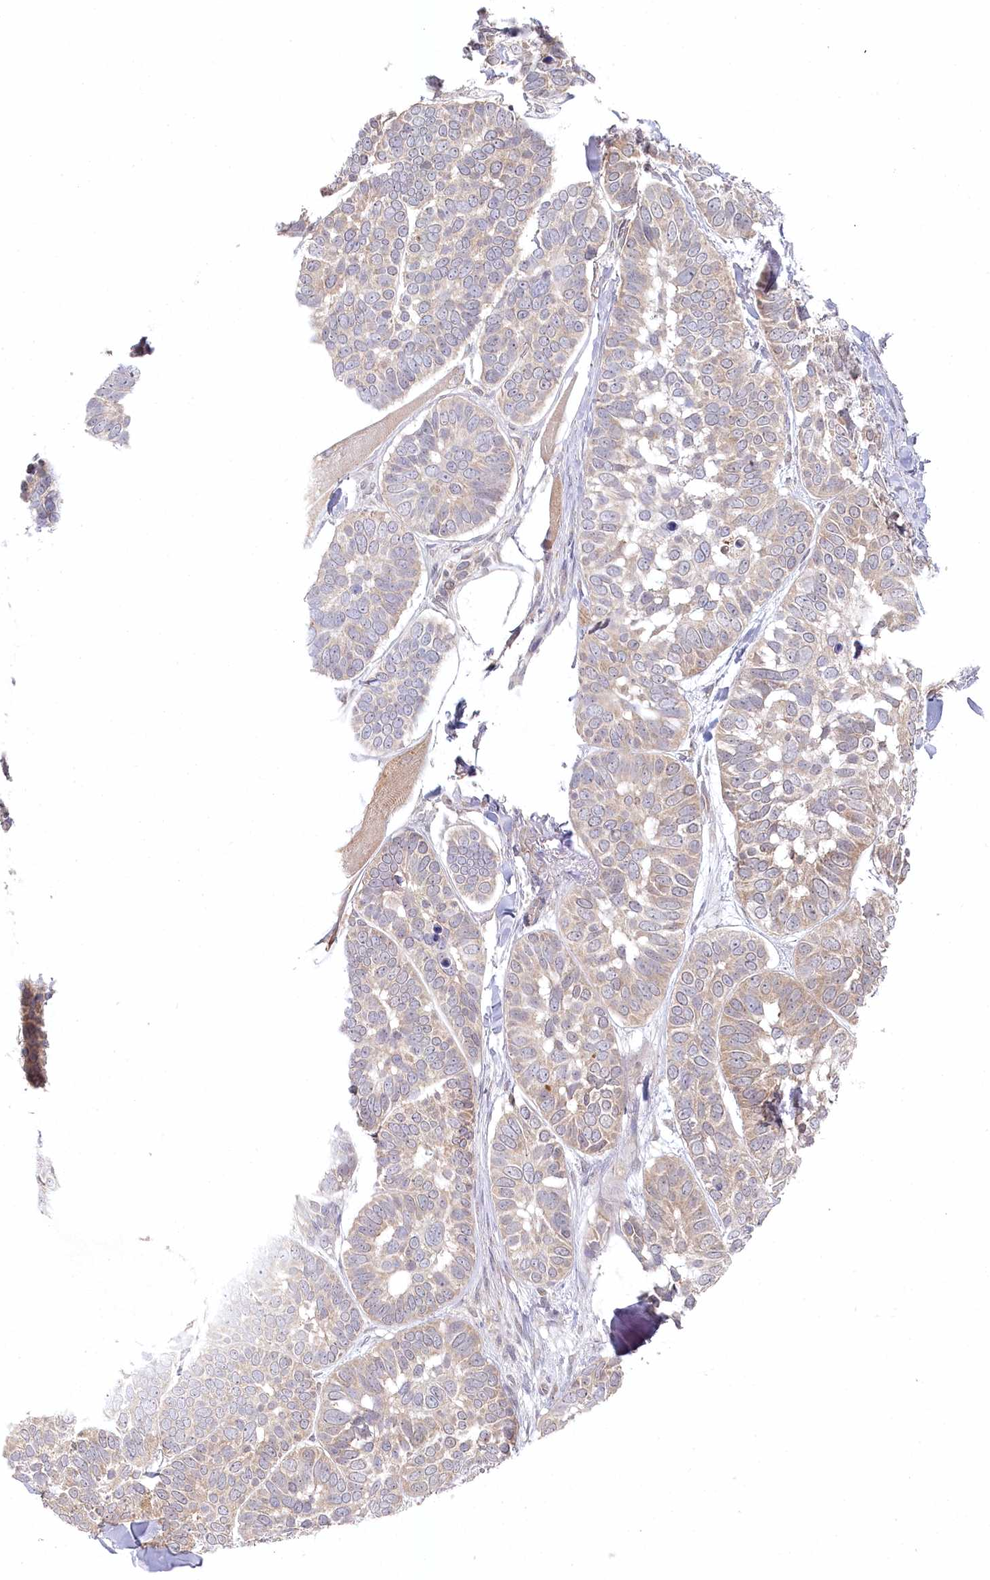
{"staining": {"intensity": "weak", "quantity": "<25%", "location": "cytoplasmic/membranous"}, "tissue": "skin cancer", "cell_type": "Tumor cells", "image_type": "cancer", "snomed": [{"axis": "morphology", "description": "Basal cell carcinoma"}, {"axis": "topography", "description": "Skin"}], "caption": "Tumor cells are negative for brown protein staining in skin cancer. (IHC, brightfield microscopy, high magnification).", "gene": "AAMDC", "patient": {"sex": "male", "age": 62}}